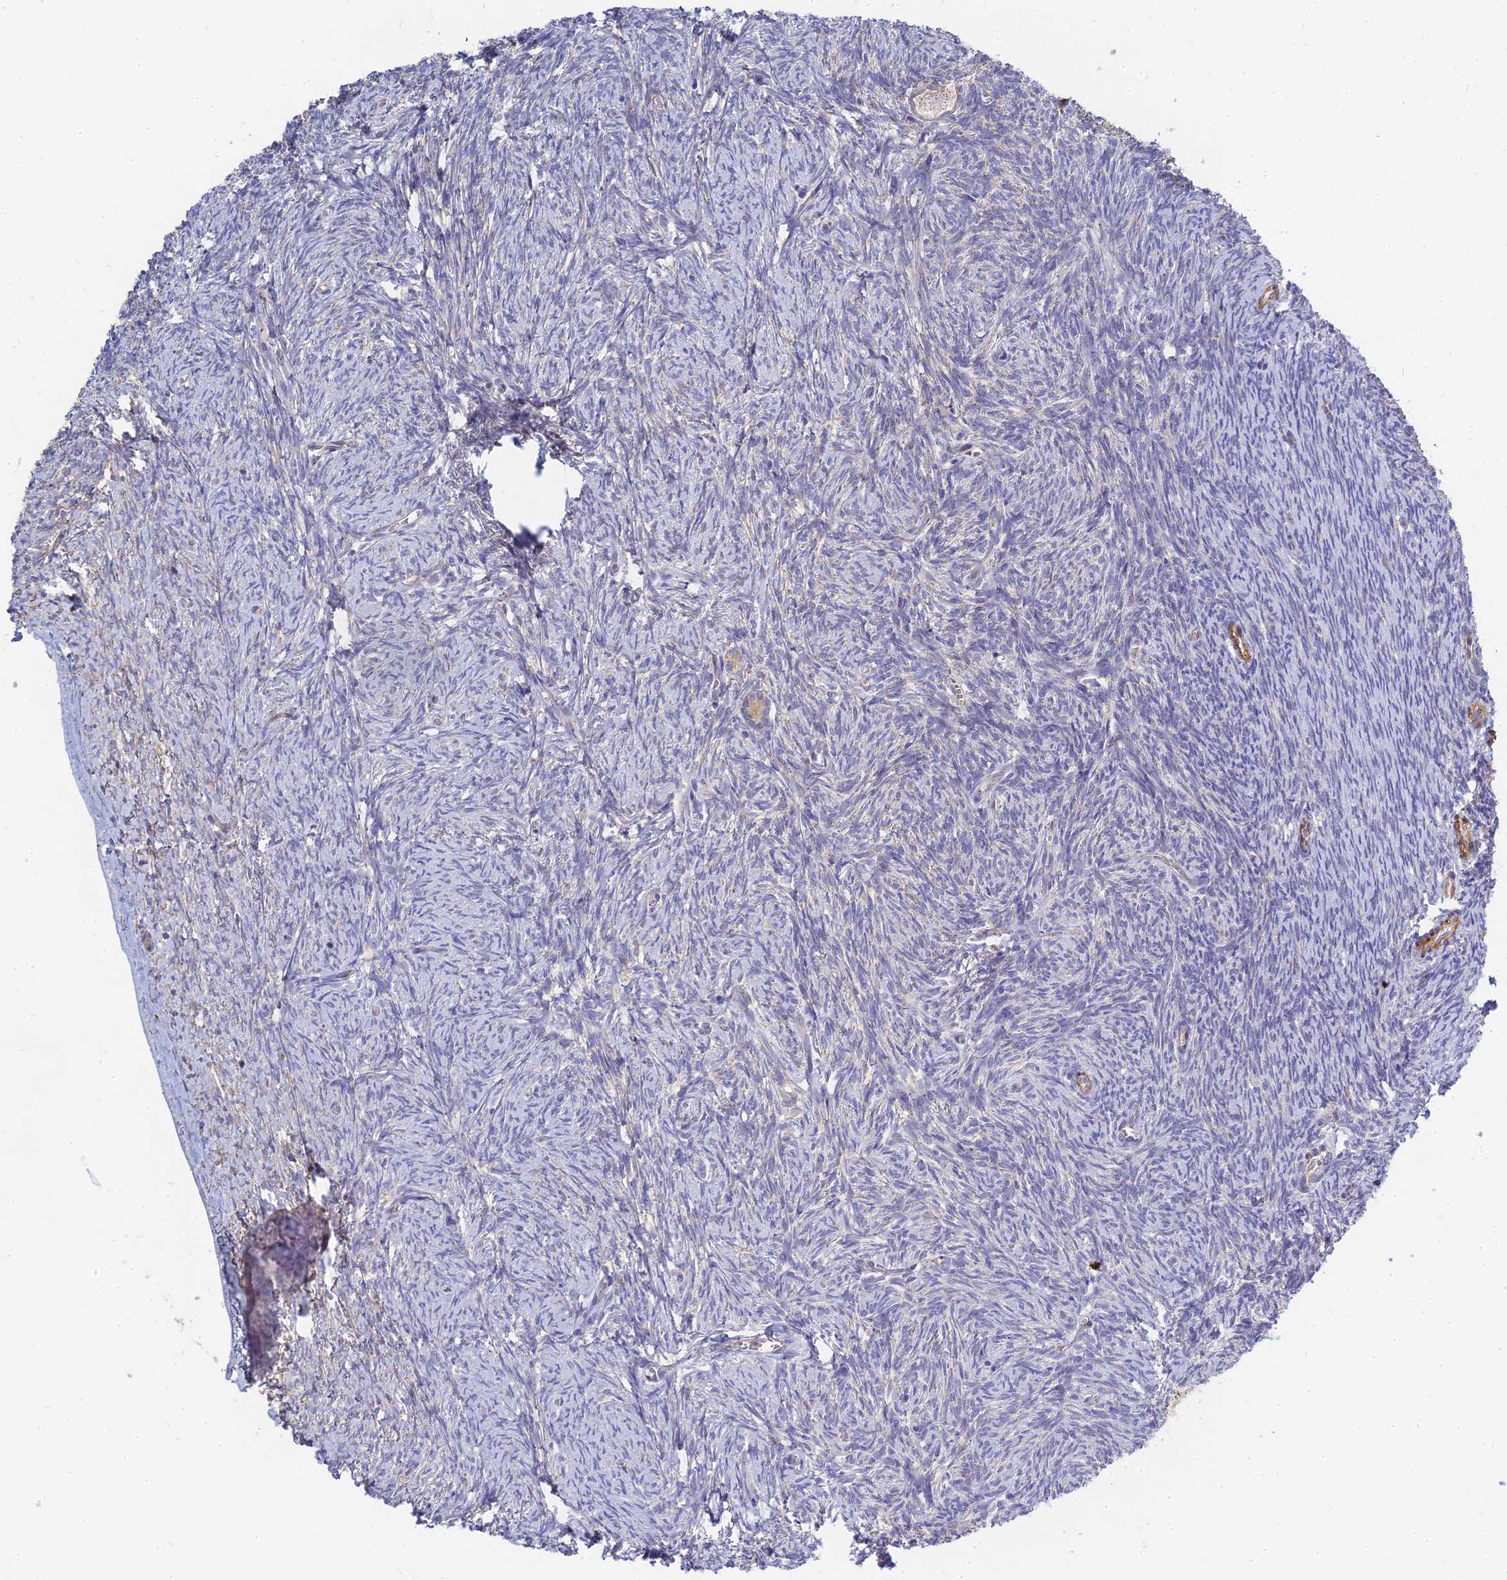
{"staining": {"intensity": "weak", "quantity": ">75%", "location": "cytoplasmic/membranous"}, "tissue": "ovary", "cell_type": "Follicle cells", "image_type": "normal", "snomed": [{"axis": "morphology", "description": "Normal tissue, NOS"}, {"axis": "topography", "description": "Ovary"}], "caption": "Normal ovary was stained to show a protein in brown. There is low levels of weak cytoplasmic/membranous positivity in approximately >75% of follicle cells.", "gene": "MRPL15", "patient": {"sex": "female", "age": 44}}